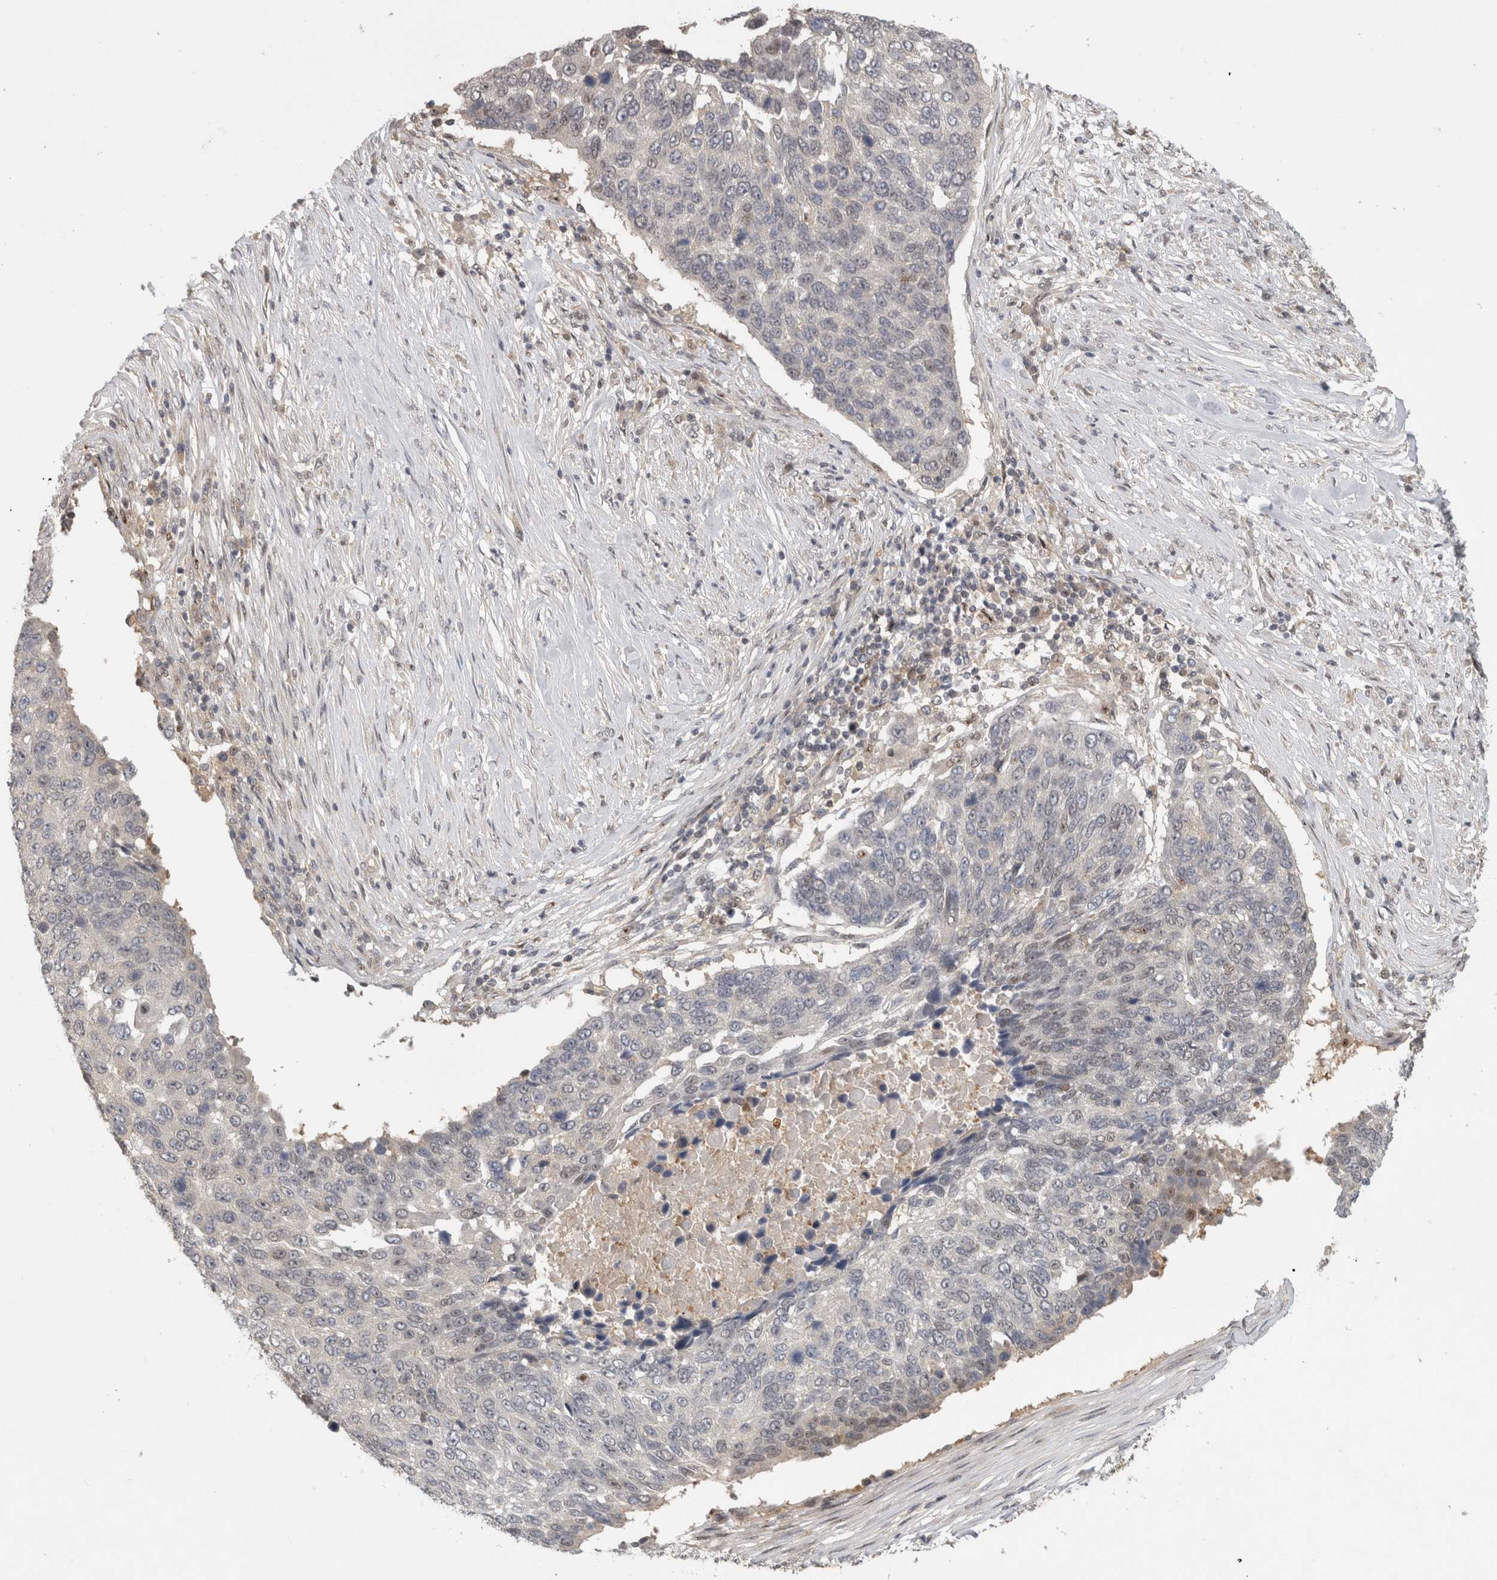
{"staining": {"intensity": "negative", "quantity": "none", "location": "none"}, "tissue": "lung cancer", "cell_type": "Tumor cells", "image_type": "cancer", "snomed": [{"axis": "morphology", "description": "Squamous cell carcinoma, NOS"}, {"axis": "topography", "description": "Lung"}], "caption": "High power microscopy histopathology image of an IHC histopathology image of lung cancer (squamous cell carcinoma), revealing no significant staining in tumor cells.", "gene": "PIGP", "patient": {"sex": "male", "age": 66}}